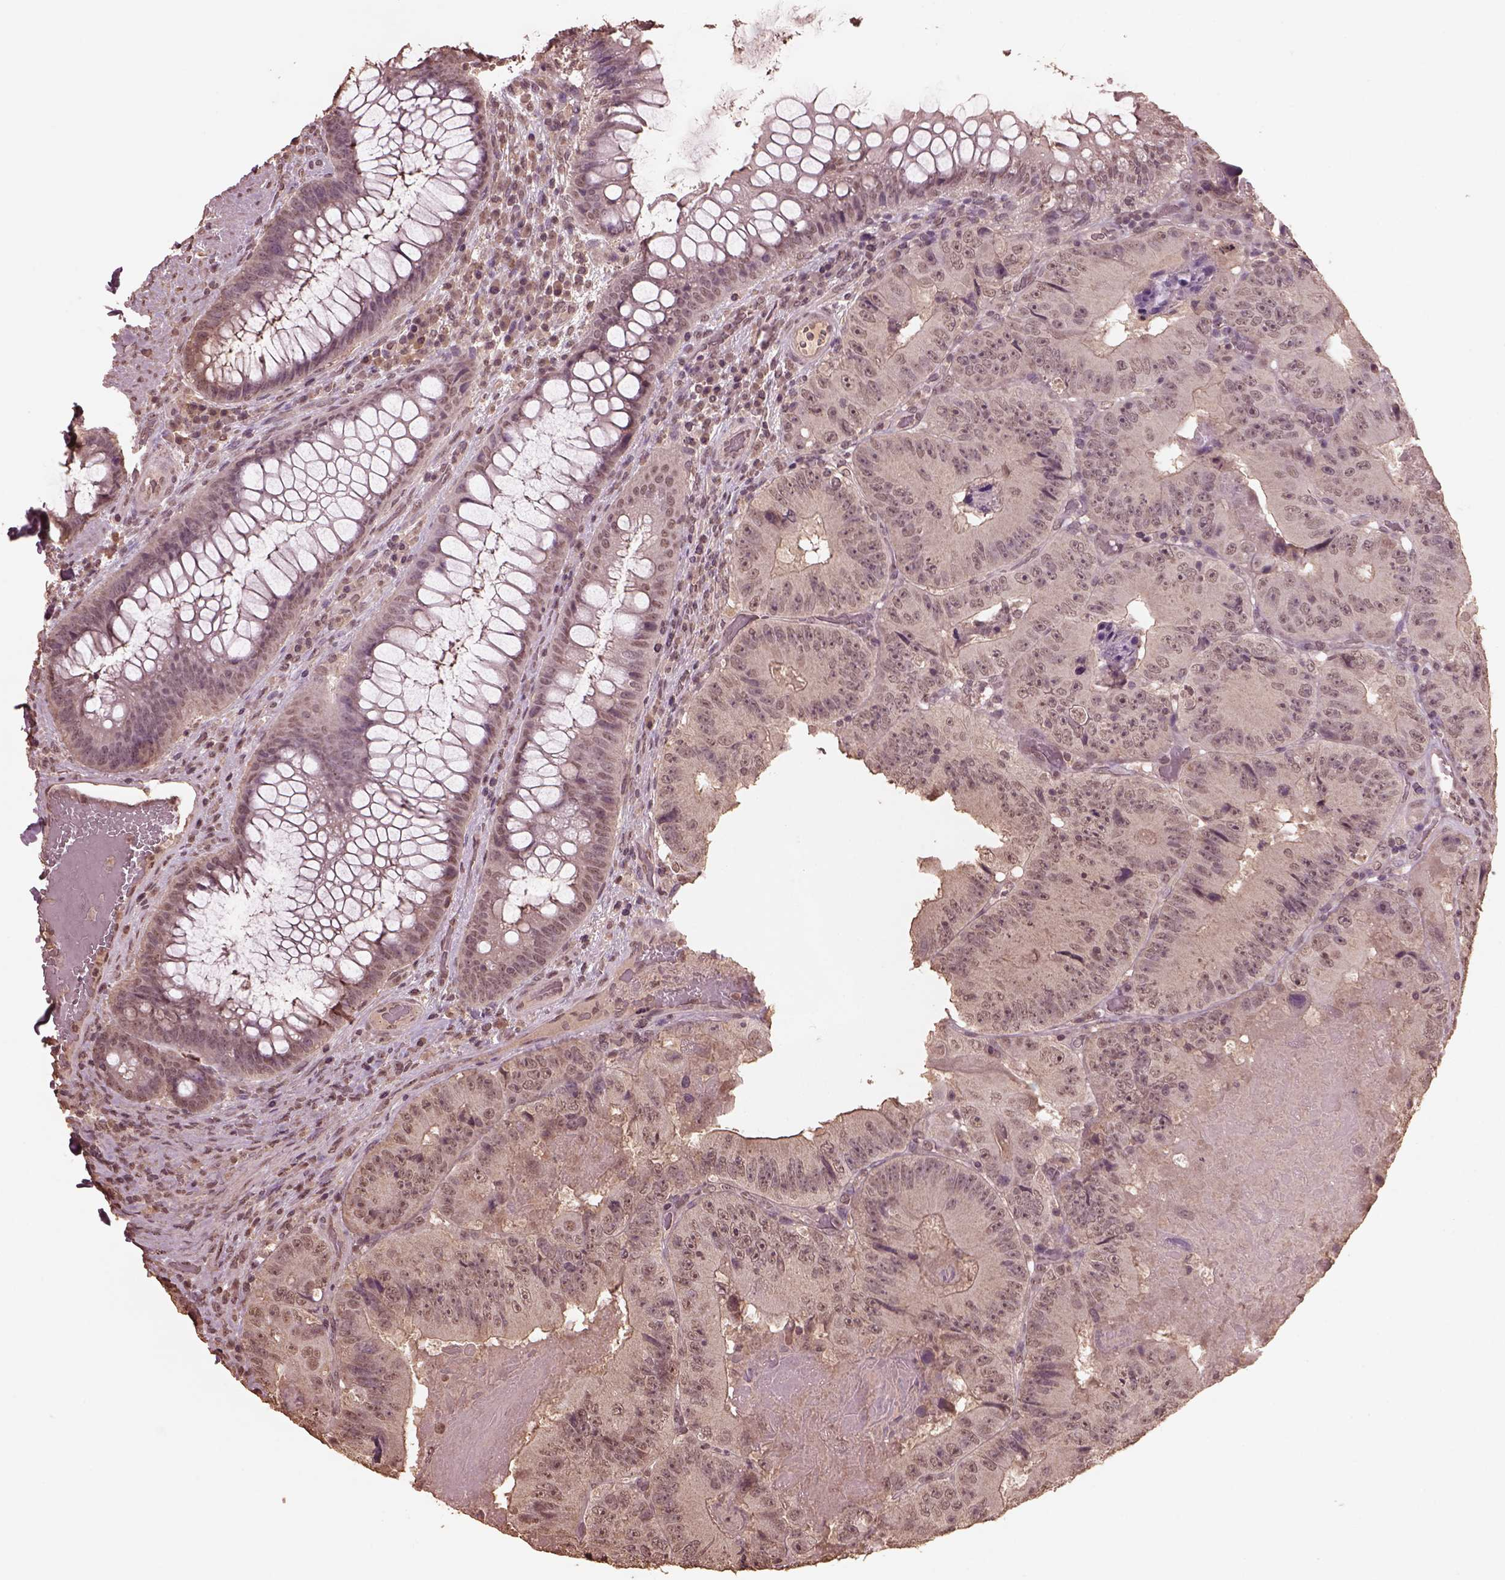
{"staining": {"intensity": "negative", "quantity": "none", "location": "none"}, "tissue": "colorectal cancer", "cell_type": "Tumor cells", "image_type": "cancer", "snomed": [{"axis": "morphology", "description": "Adenocarcinoma, NOS"}, {"axis": "topography", "description": "Colon"}], "caption": "Immunohistochemical staining of colorectal cancer (adenocarcinoma) reveals no significant expression in tumor cells.", "gene": "CPT1C", "patient": {"sex": "female", "age": 86}}